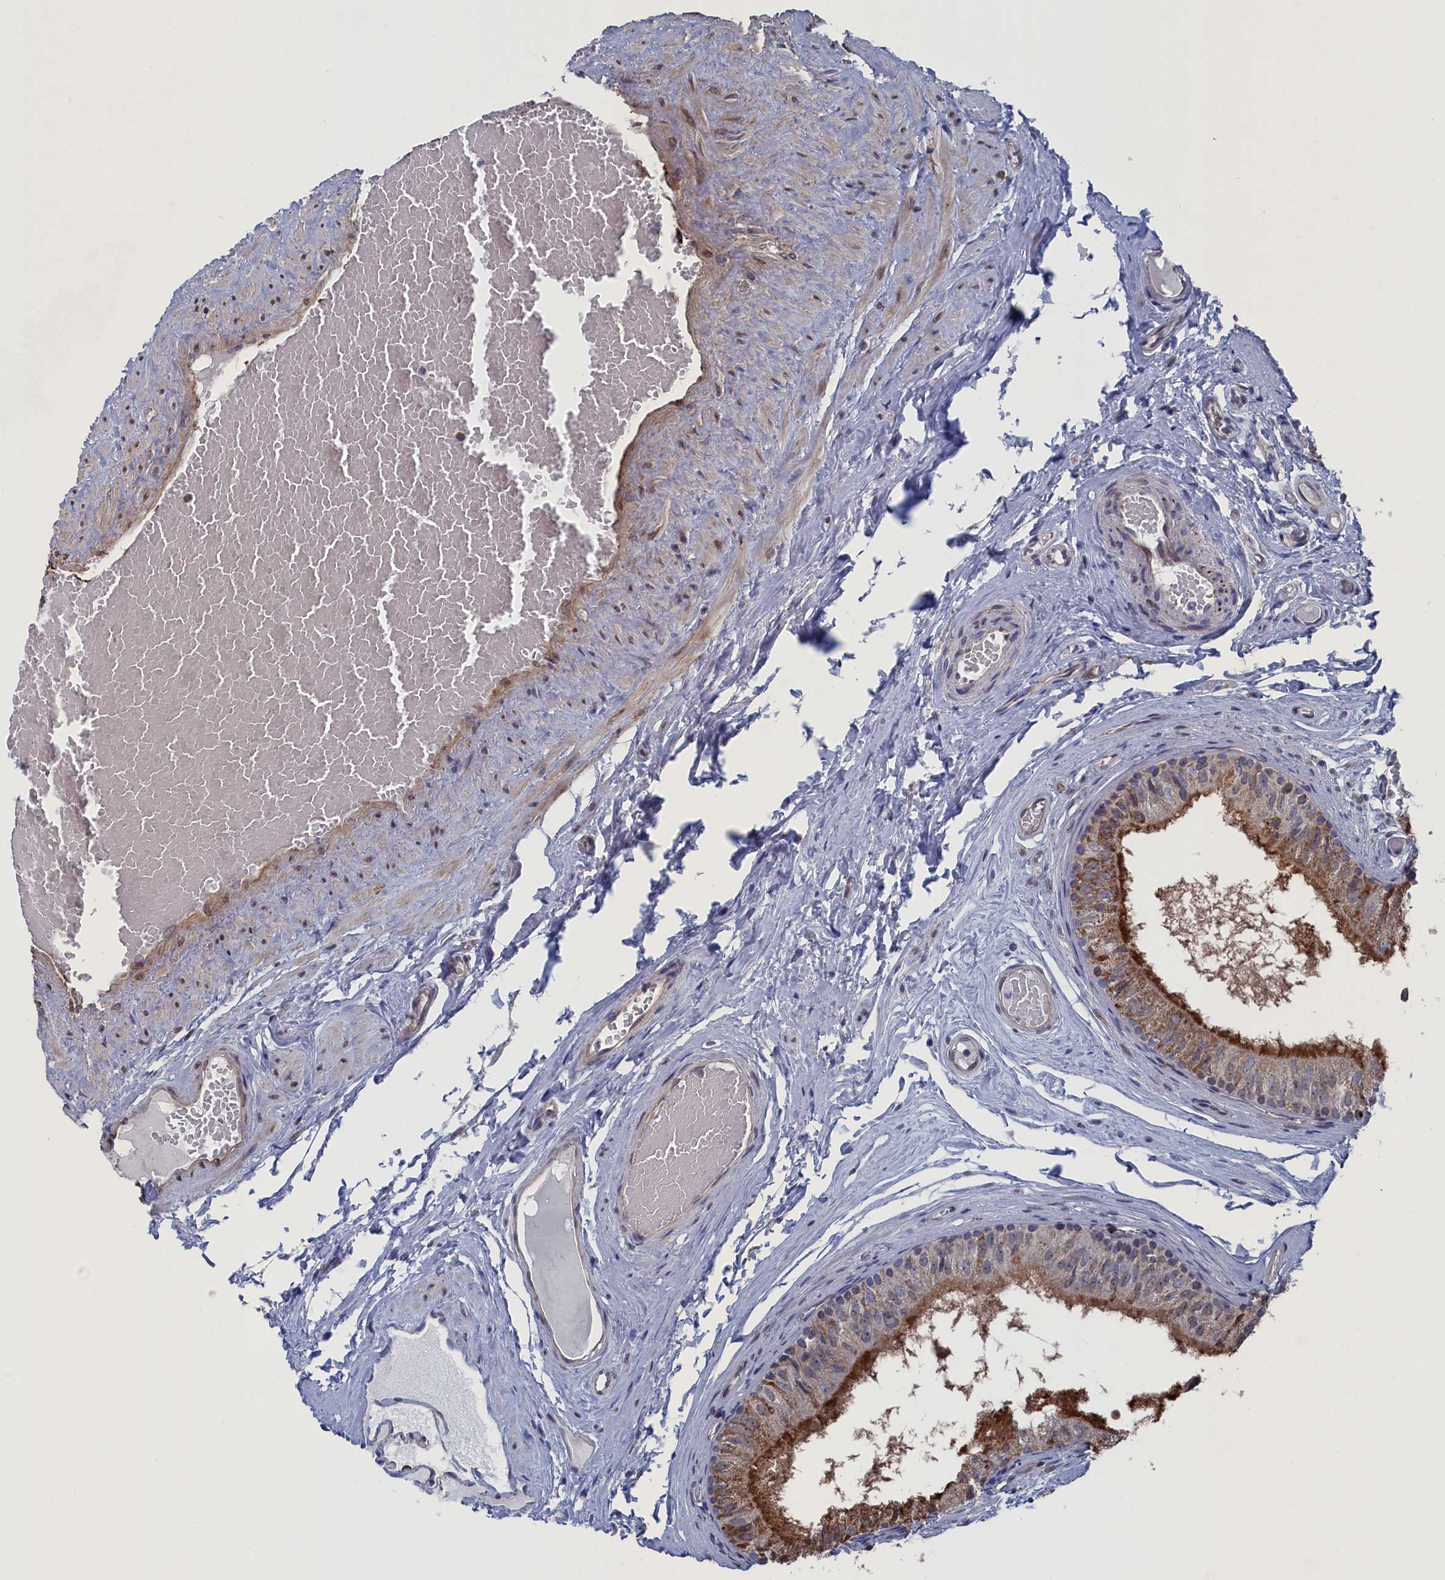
{"staining": {"intensity": "moderate", "quantity": "25%-75%", "location": "cytoplasmic/membranous"}, "tissue": "epididymis", "cell_type": "Glandular cells", "image_type": "normal", "snomed": [{"axis": "morphology", "description": "Normal tissue, NOS"}, {"axis": "topography", "description": "Epididymis"}], "caption": "Protein staining of benign epididymis displays moderate cytoplasmic/membranous staining in about 25%-75% of glandular cells. The staining is performed using DAB (3,3'-diaminobenzidine) brown chromogen to label protein expression. The nuclei are counter-stained blue using hematoxylin.", "gene": "SMG9", "patient": {"sex": "male", "age": 79}}